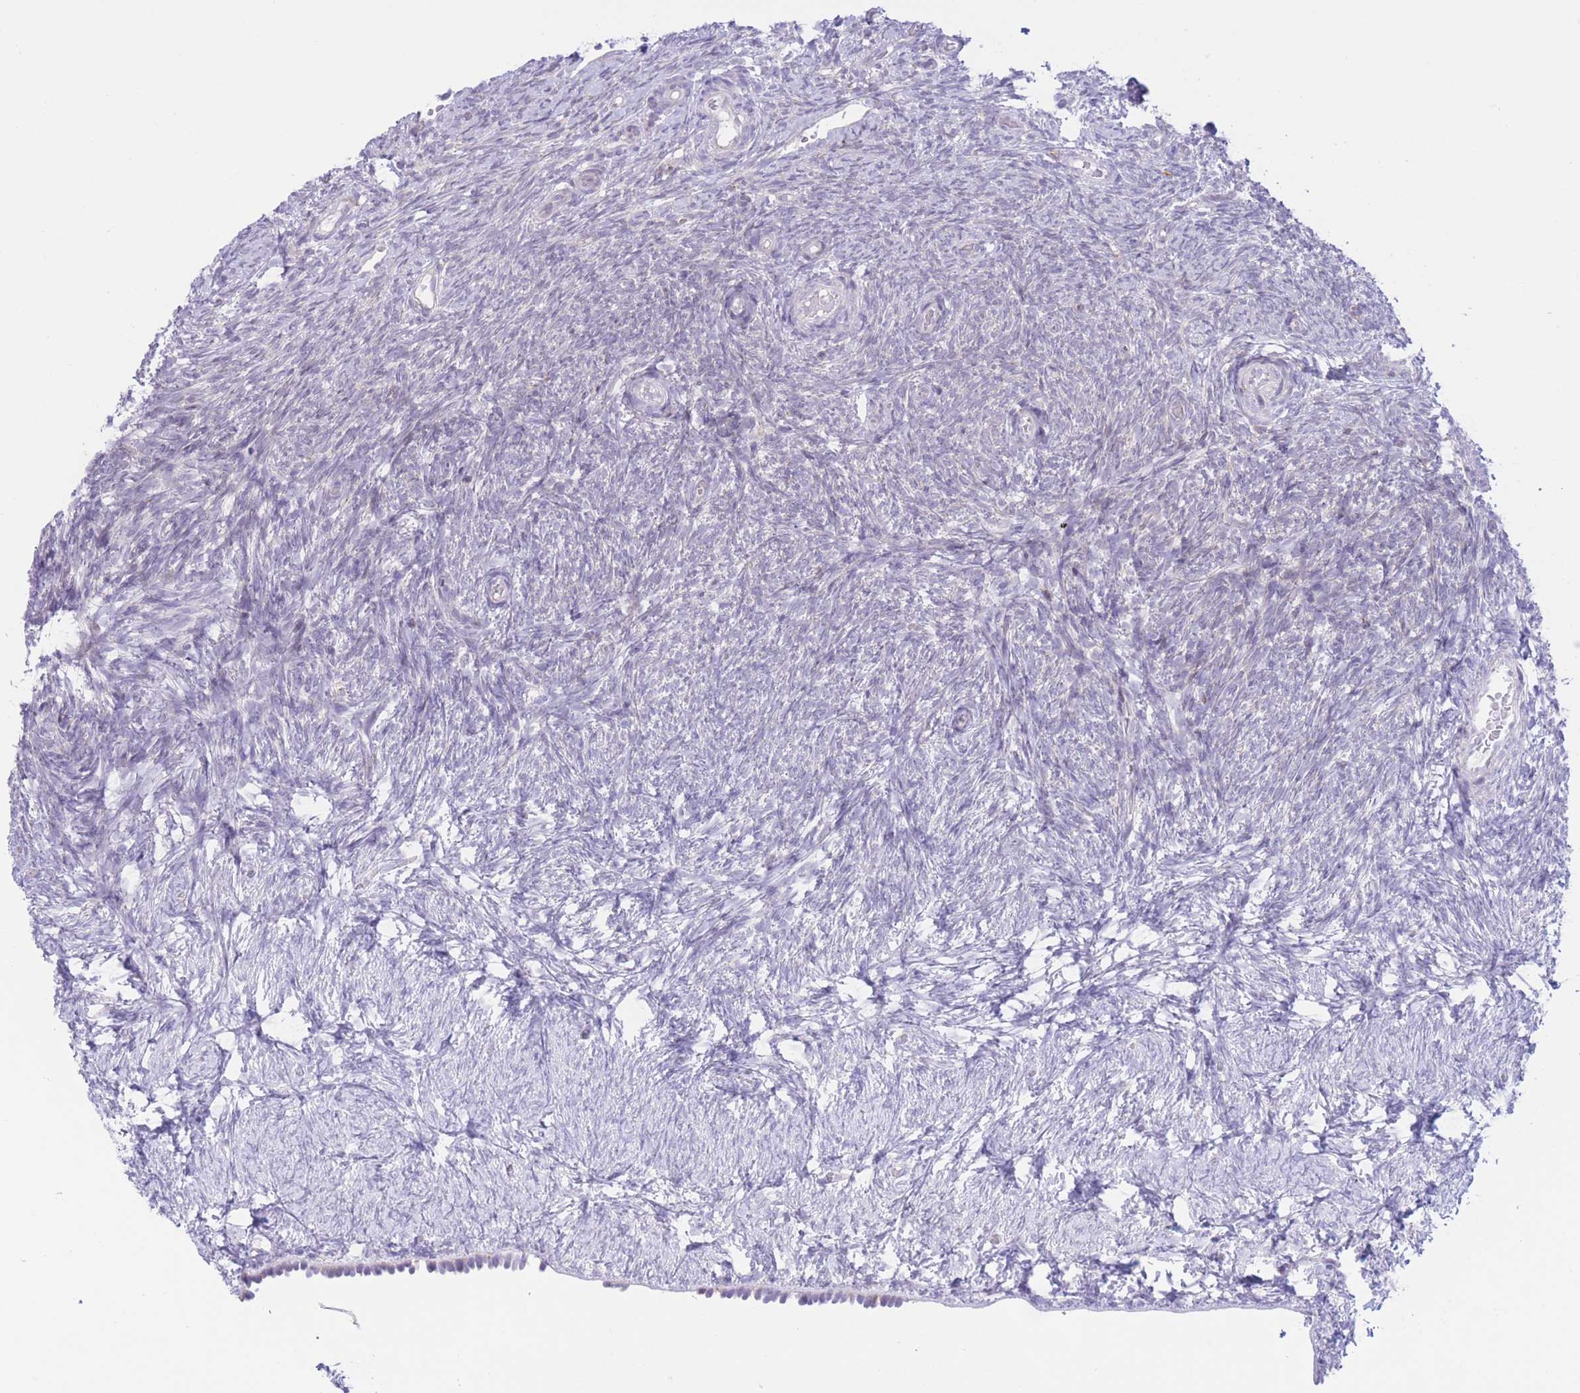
{"staining": {"intensity": "negative", "quantity": "none", "location": "none"}, "tissue": "ovary", "cell_type": "Ovarian stroma cells", "image_type": "normal", "snomed": [{"axis": "morphology", "description": "Normal tissue, NOS"}, {"axis": "topography", "description": "Ovary"}], "caption": "Normal ovary was stained to show a protein in brown. There is no significant staining in ovarian stroma cells. (DAB (3,3'-diaminobenzidine) IHC visualized using brightfield microscopy, high magnification).", "gene": "MYDGF", "patient": {"sex": "female", "age": 39}}